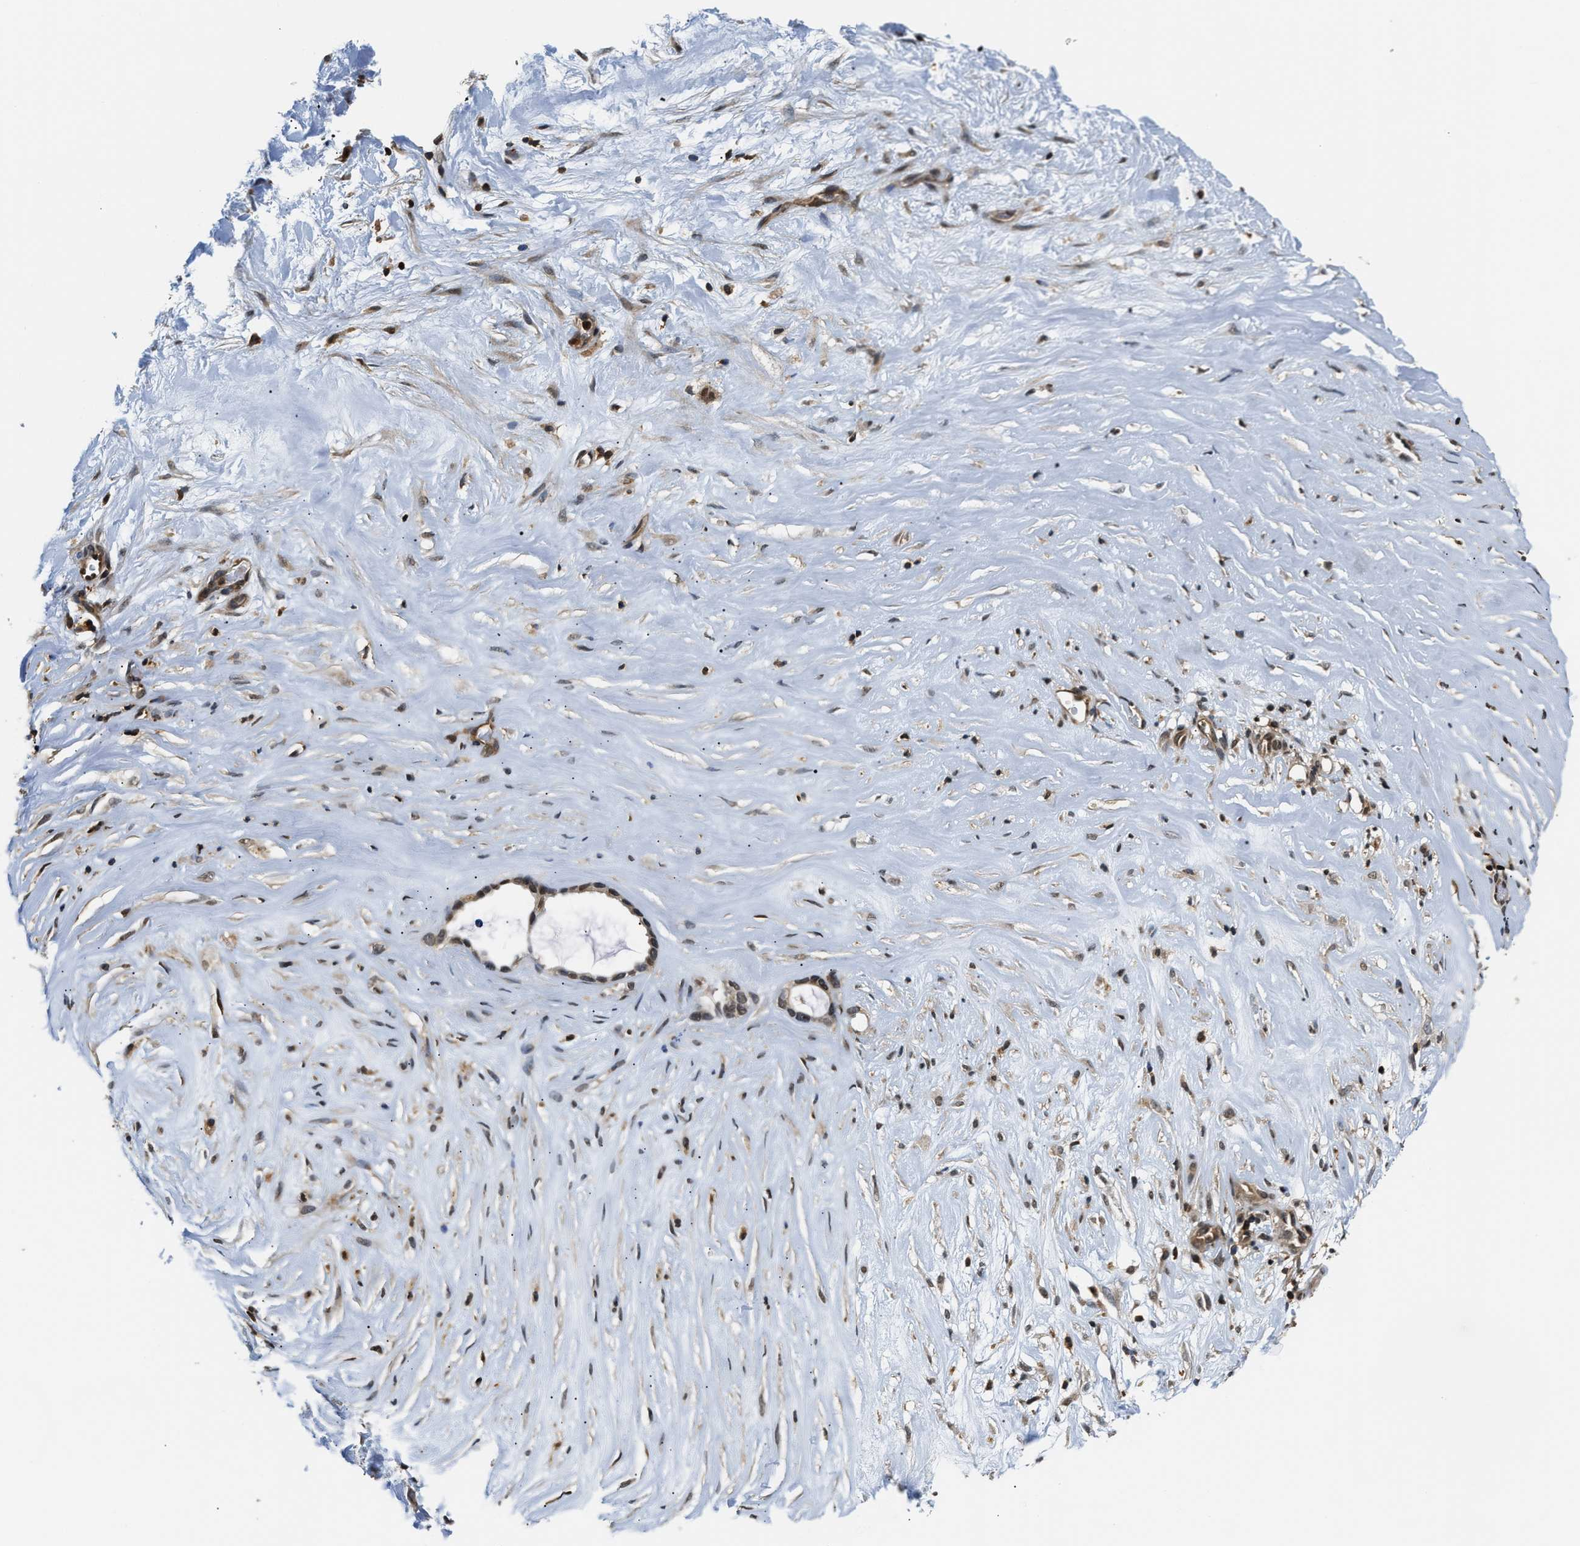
{"staining": {"intensity": "moderate", "quantity": ">75%", "location": "nuclear"}, "tissue": "liver cancer", "cell_type": "Tumor cells", "image_type": "cancer", "snomed": [{"axis": "morphology", "description": "Cholangiocarcinoma"}, {"axis": "topography", "description": "Liver"}], "caption": "DAB (3,3'-diaminobenzidine) immunohistochemical staining of liver cancer shows moderate nuclear protein staining in about >75% of tumor cells.", "gene": "STK10", "patient": {"sex": "female", "age": 65}}